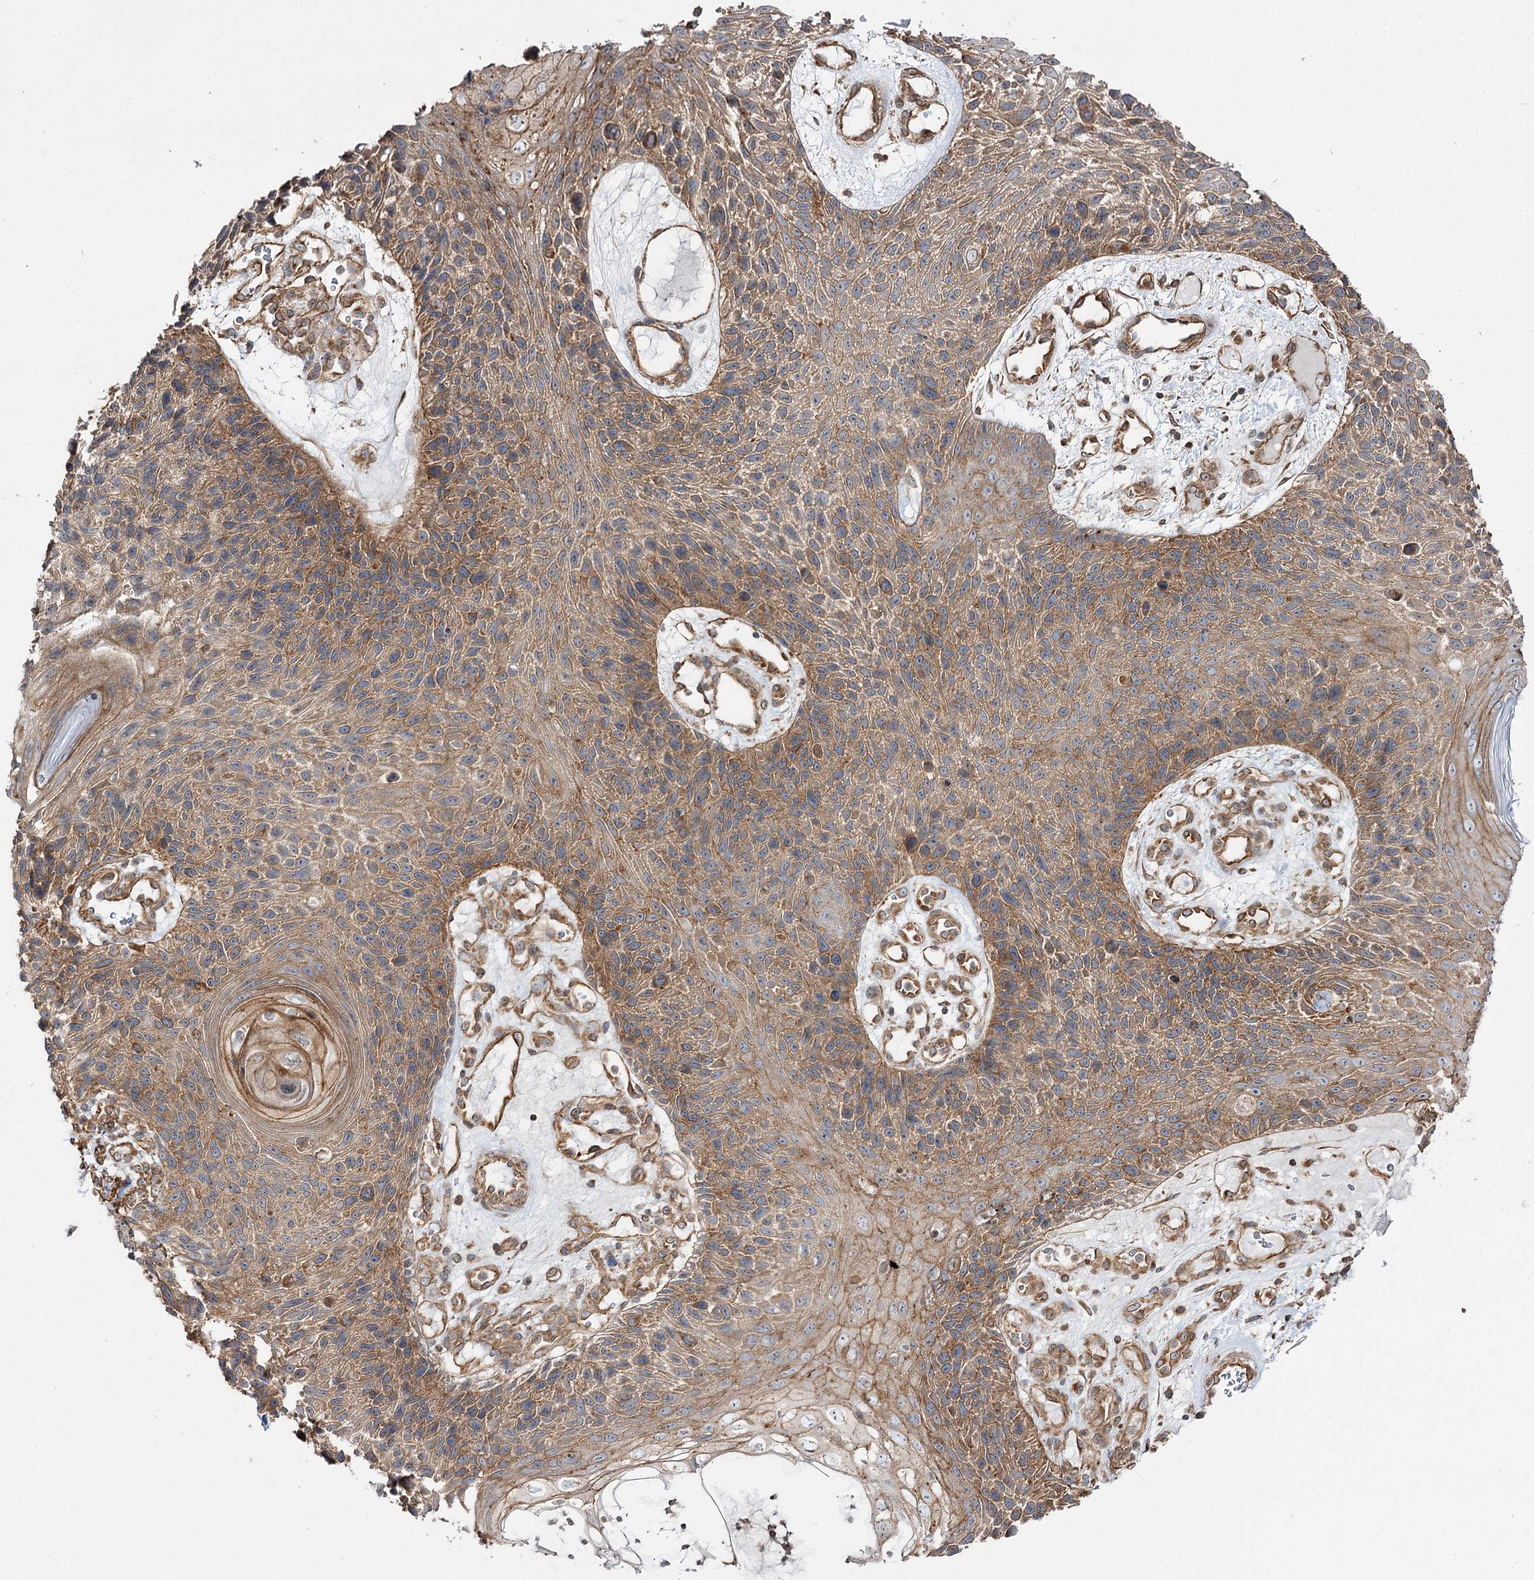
{"staining": {"intensity": "moderate", "quantity": ">75%", "location": "cytoplasmic/membranous"}, "tissue": "skin cancer", "cell_type": "Tumor cells", "image_type": "cancer", "snomed": [{"axis": "morphology", "description": "Squamous cell carcinoma, NOS"}, {"axis": "topography", "description": "Skin"}], "caption": "Moderate cytoplasmic/membranous expression is seen in about >75% of tumor cells in skin squamous cell carcinoma.", "gene": "SH3BP5L", "patient": {"sex": "female", "age": 88}}